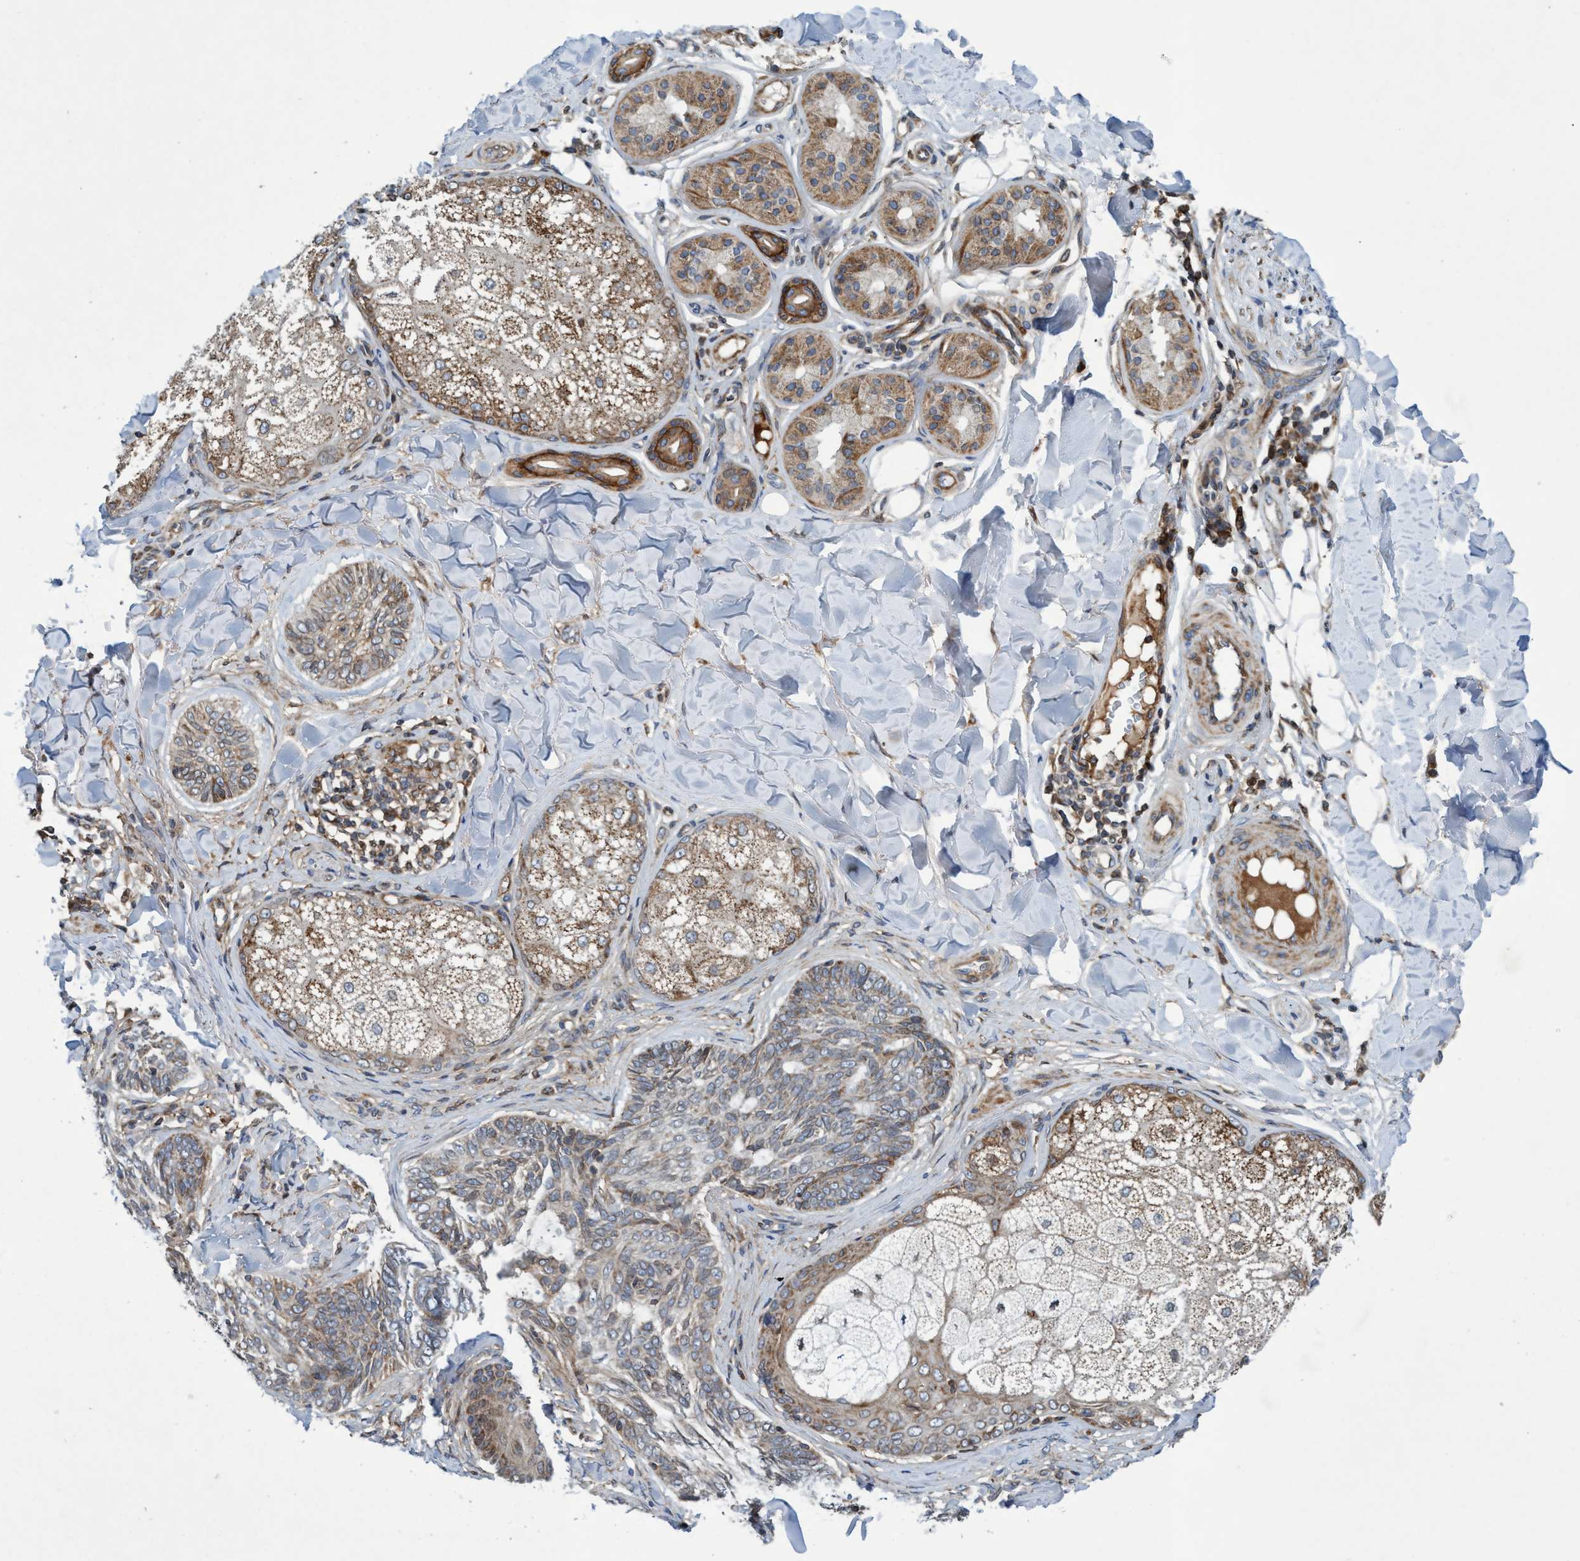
{"staining": {"intensity": "weak", "quantity": ">75%", "location": "cytoplasmic/membranous"}, "tissue": "skin cancer", "cell_type": "Tumor cells", "image_type": "cancer", "snomed": [{"axis": "morphology", "description": "Basal cell carcinoma"}, {"axis": "topography", "description": "Skin"}], "caption": "An IHC photomicrograph of neoplastic tissue is shown. Protein staining in brown labels weak cytoplasmic/membranous positivity in skin cancer (basal cell carcinoma) within tumor cells. (DAB (3,3'-diaminobenzidine) IHC, brown staining for protein, blue staining for nuclei).", "gene": "SLC16A3", "patient": {"sex": "male", "age": 43}}